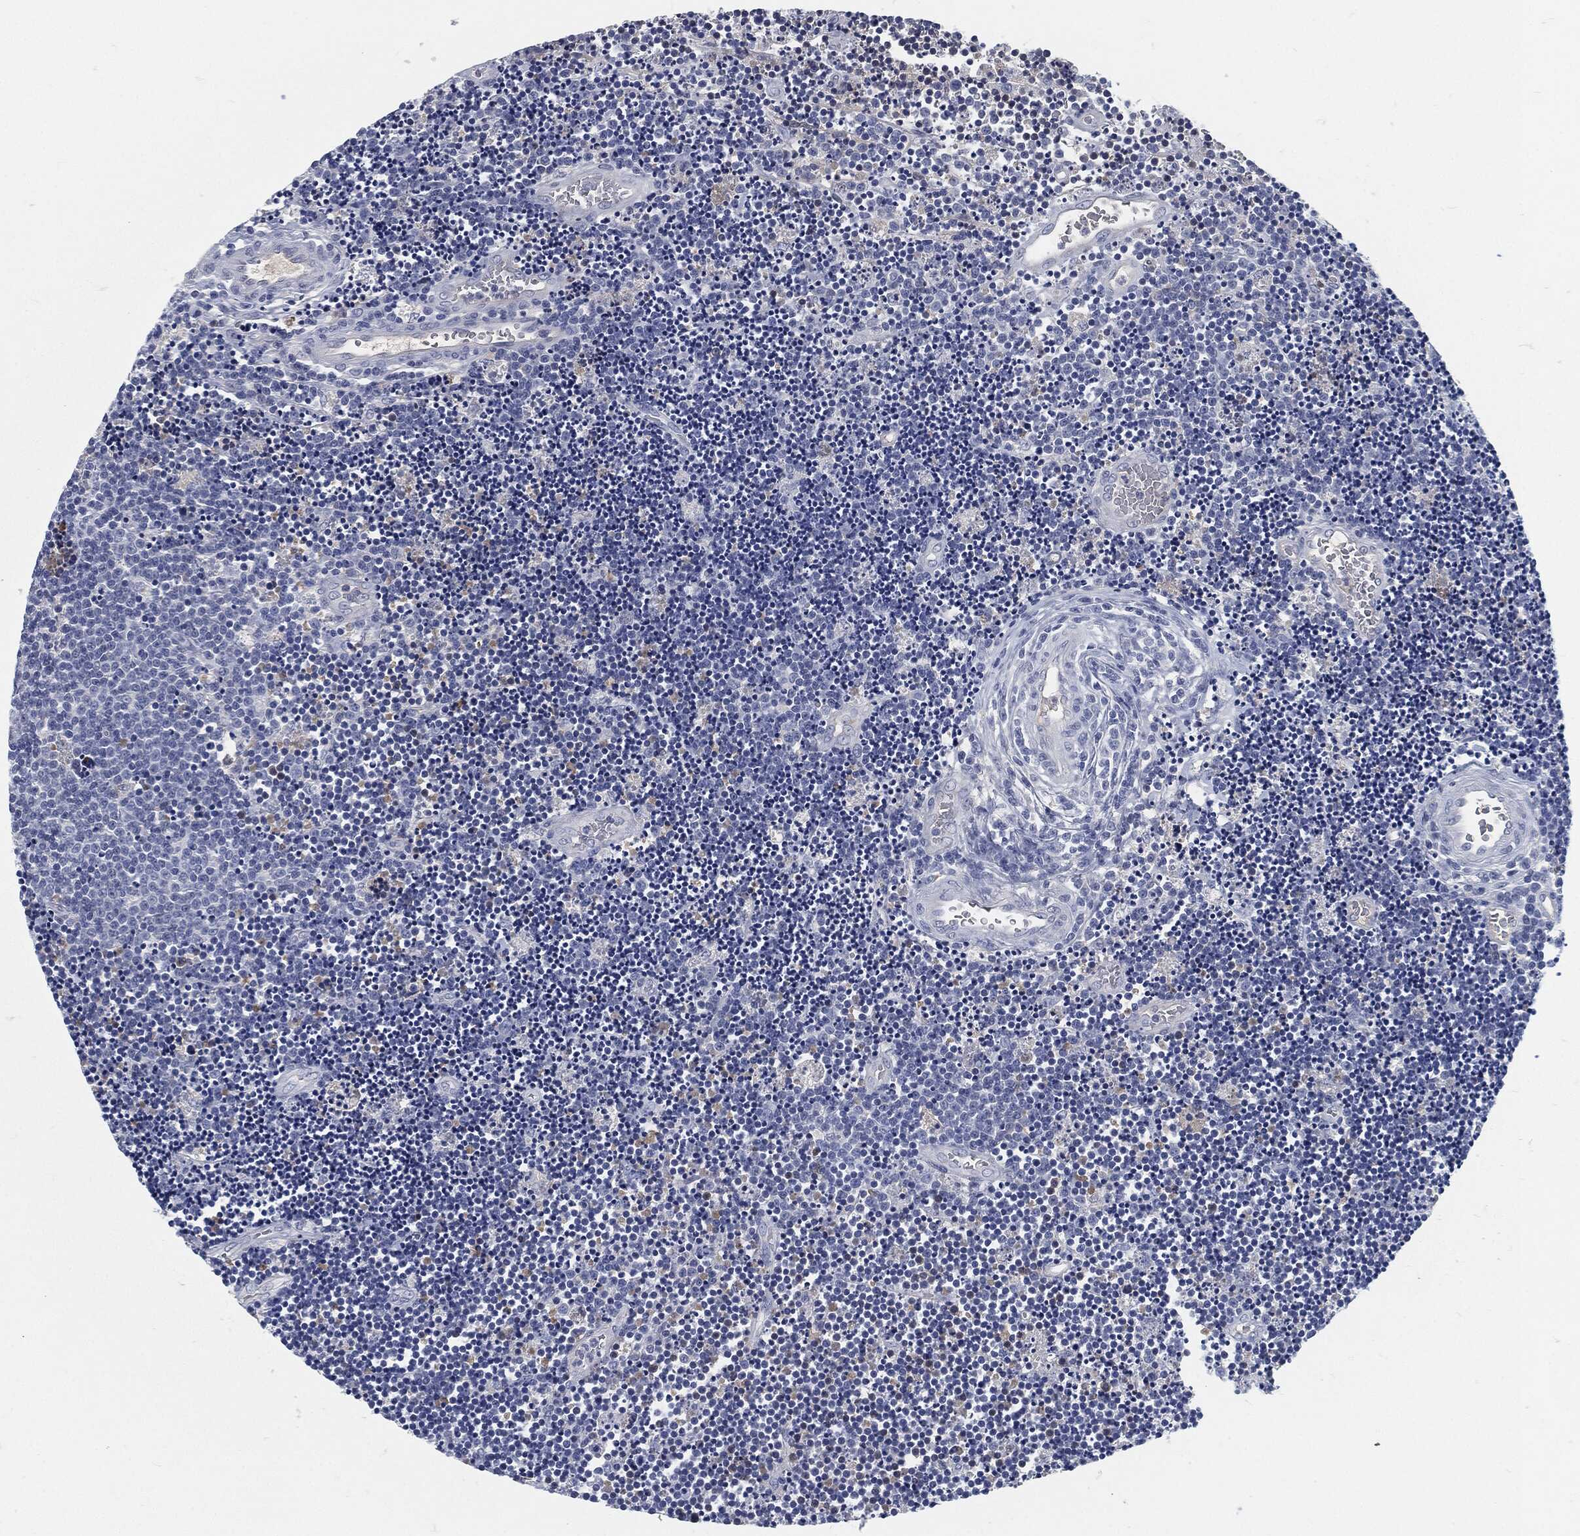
{"staining": {"intensity": "negative", "quantity": "none", "location": "none"}, "tissue": "lymphoma", "cell_type": "Tumor cells", "image_type": "cancer", "snomed": [{"axis": "morphology", "description": "Malignant lymphoma, non-Hodgkin's type, Low grade"}, {"axis": "topography", "description": "Brain"}], "caption": "This photomicrograph is of lymphoma stained with immunohistochemistry (IHC) to label a protein in brown with the nuclei are counter-stained blue. There is no expression in tumor cells.", "gene": "MST1", "patient": {"sex": "female", "age": 66}}